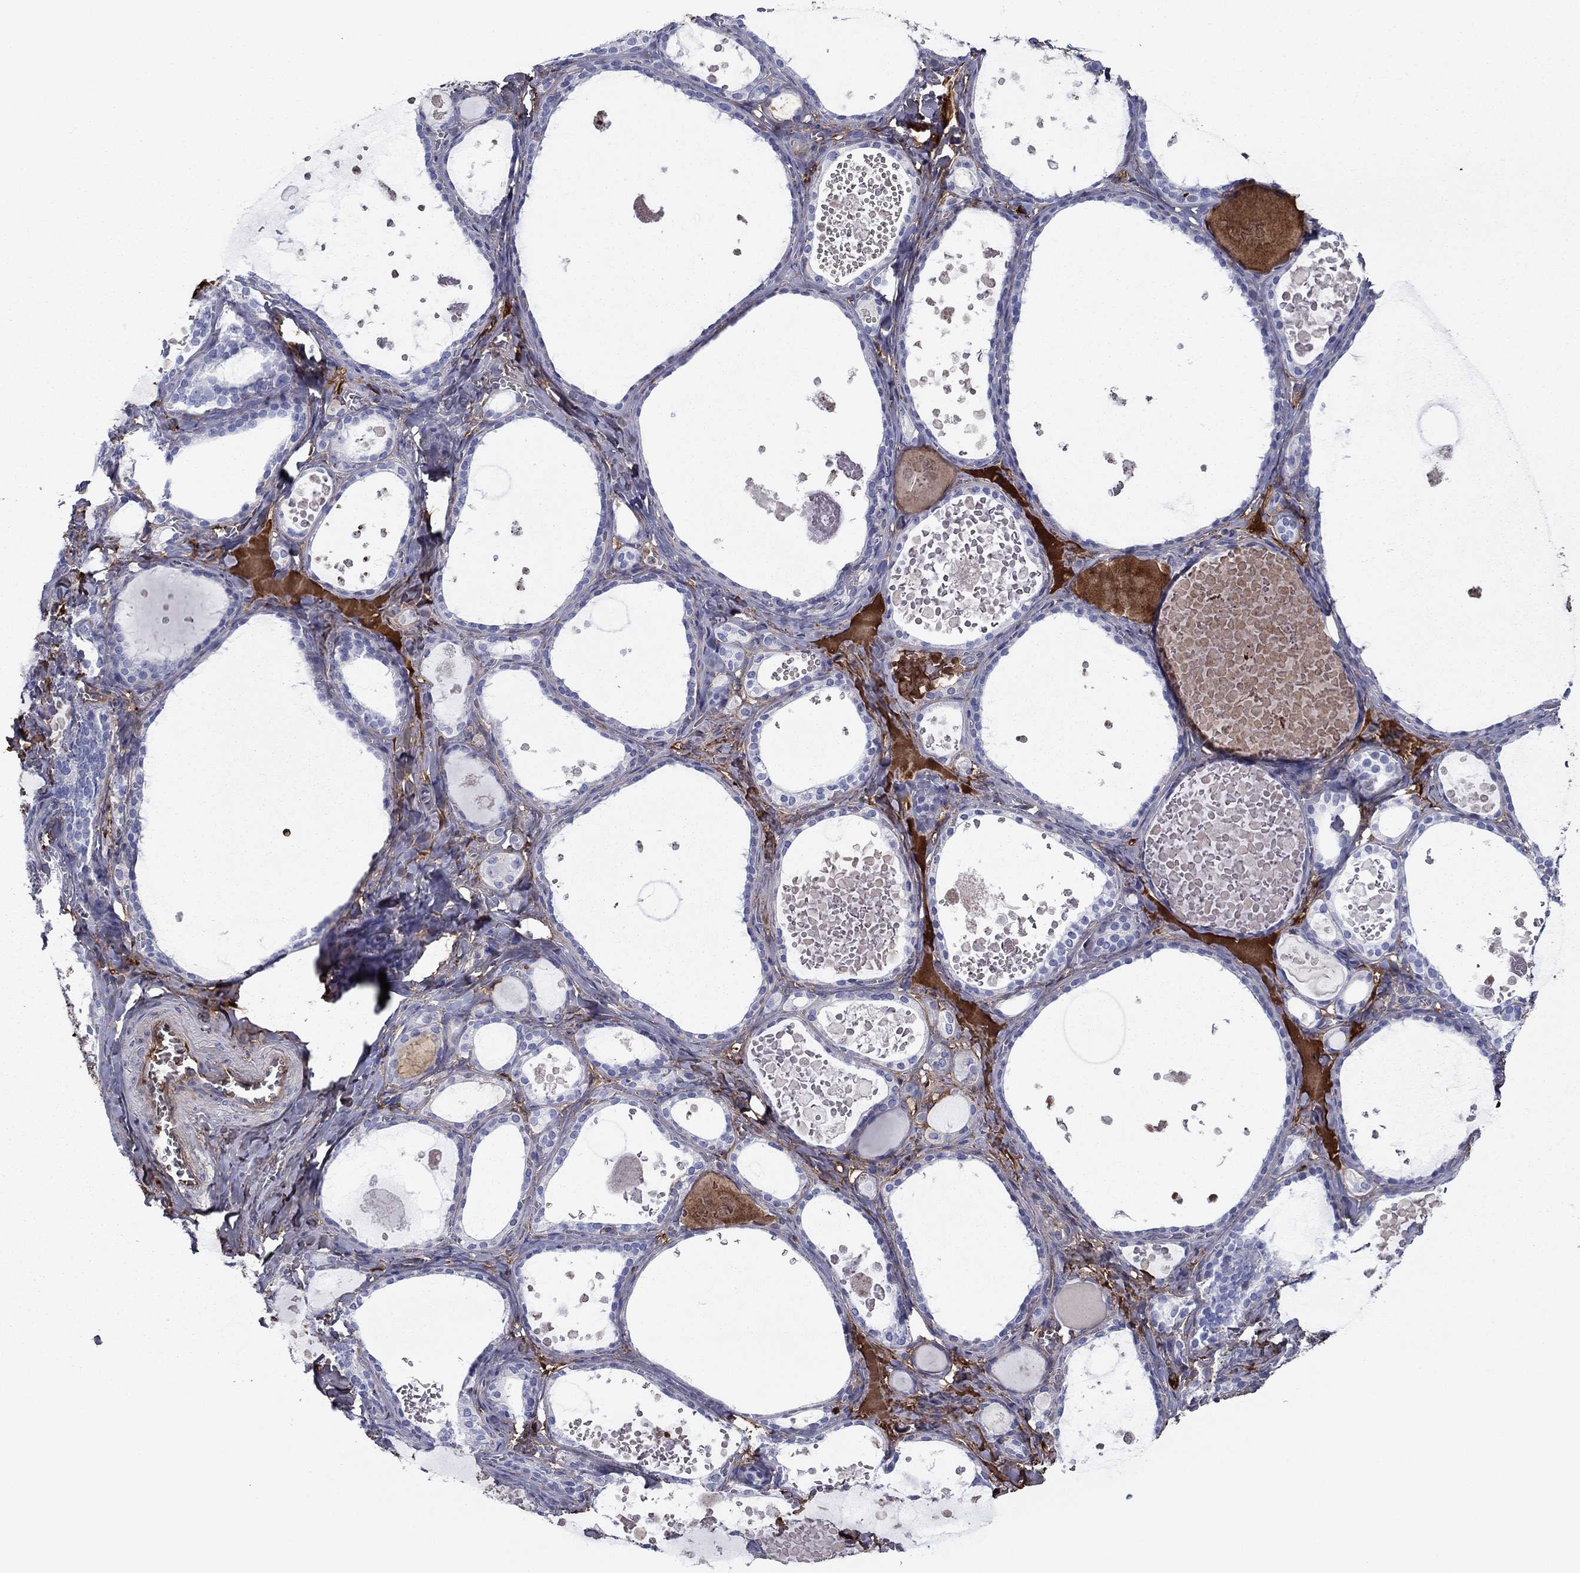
{"staining": {"intensity": "moderate", "quantity": "<25%", "location": "cytoplasmic/membranous"}, "tissue": "thyroid gland", "cell_type": "Glandular cells", "image_type": "normal", "snomed": [{"axis": "morphology", "description": "Normal tissue, NOS"}, {"axis": "topography", "description": "Thyroid gland"}], "caption": "This photomicrograph displays benign thyroid gland stained with IHC to label a protein in brown. The cytoplasmic/membranous of glandular cells show moderate positivity for the protein. Nuclei are counter-stained blue.", "gene": "HPX", "patient": {"sex": "female", "age": 56}}